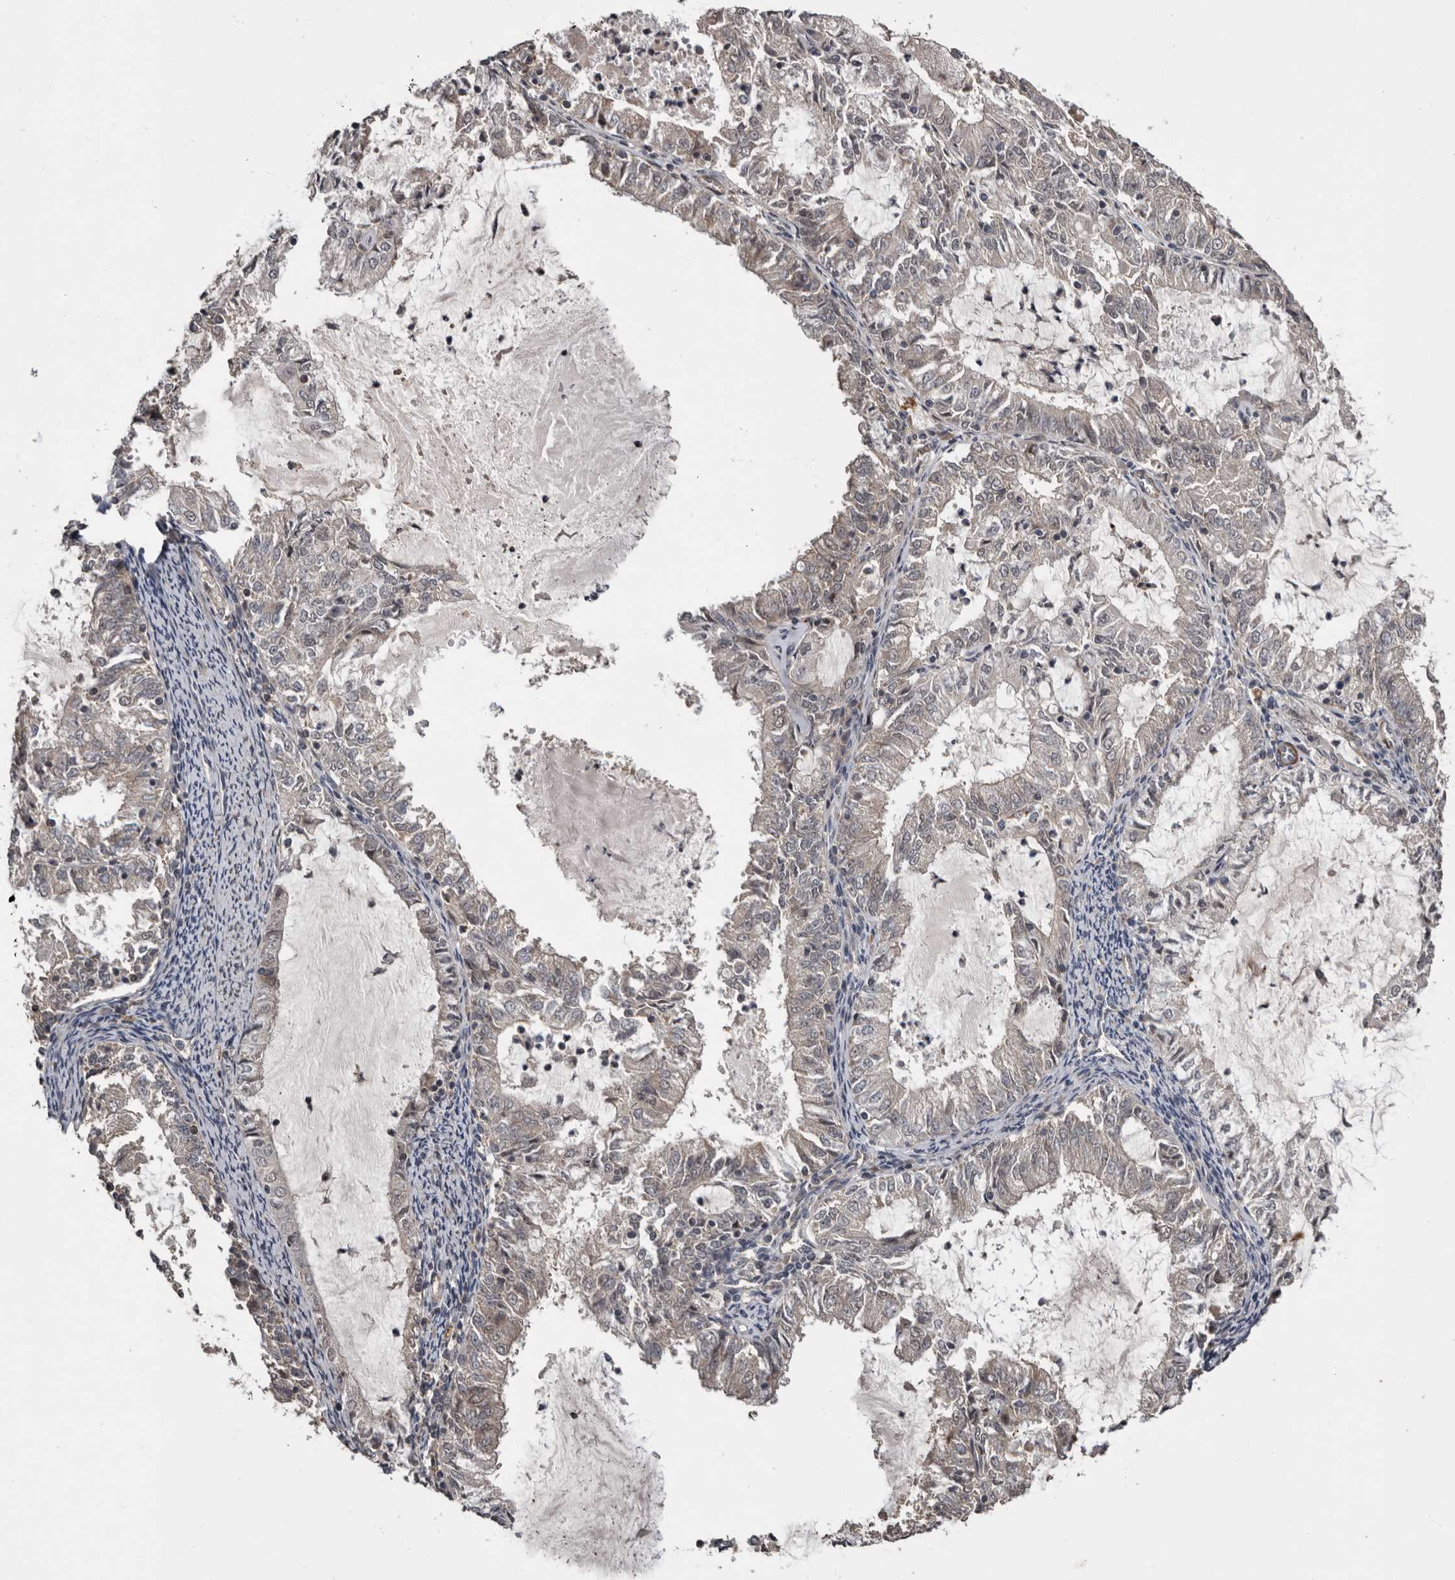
{"staining": {"intensity": "negative", "quantity": "none", "location": "none"}, "tissue": "endometrial cancer", "cell_type": "Tumor cells", "image_type": "cancer", "snomed": [{"axis": "morphology", "description": "Adenocarcinoma, NOS"}, {"axis": "topography", "description": "Endometrium"}], "caption": "Protein analysis of endometrial cancer shows no significant expression in tumor cells.", "gene": "FGFR4", "patient": {"sex": "female", "age": 57}}